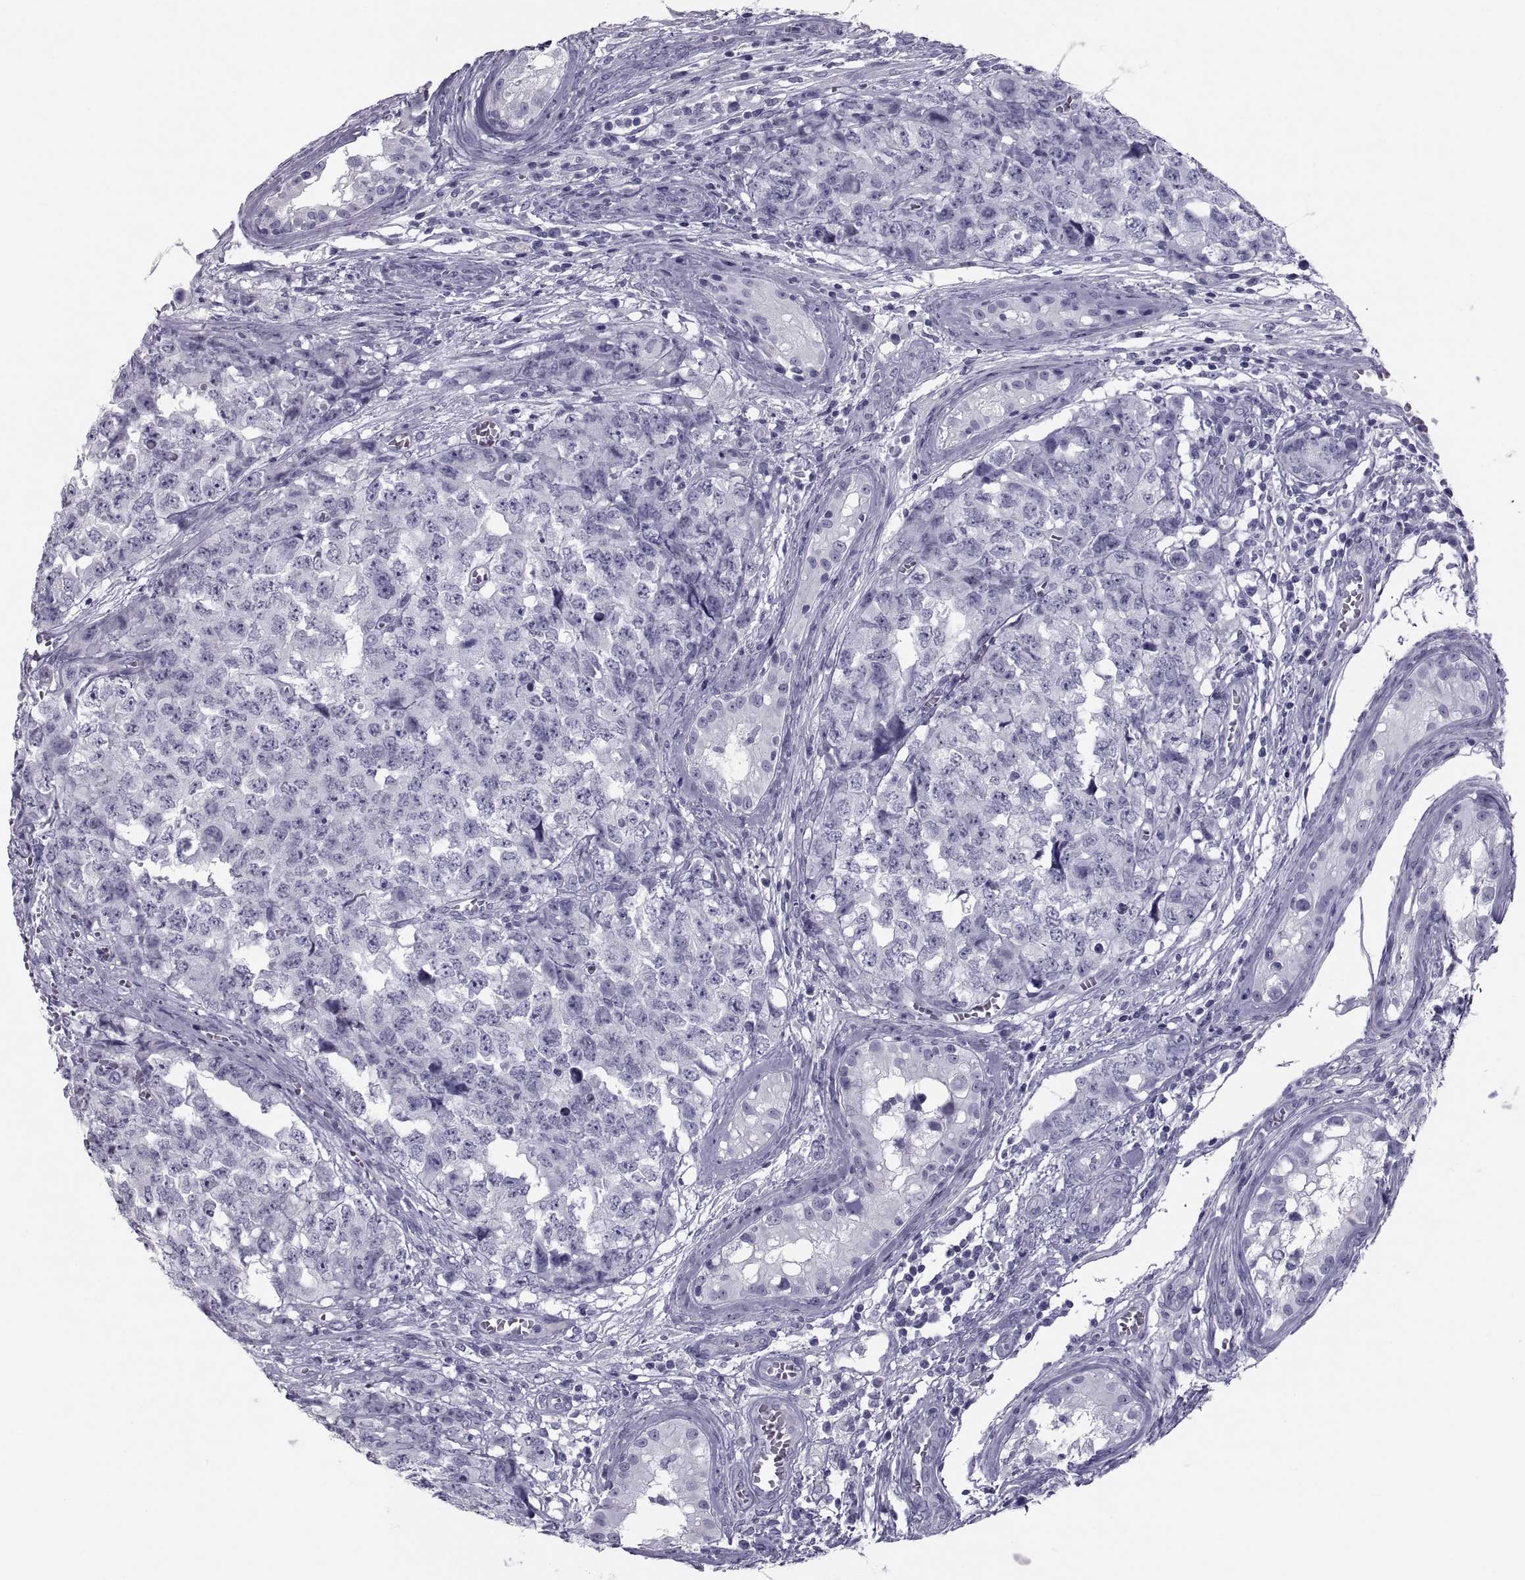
{"staining": {"intensity": "negative", "quantity": "none", "location": "none"}, "tissue": "testis cancer", "cell_type": "Tumor cells", "image_type": "cancer", "snomed": [{"axis": "morphology", "description": "Carcinoma, Embryonal, NOS"}, {"axis": "topography", "description": "Testis"}], "caption": "An immunohistochemistry (IHC) histopathology image of testis cancer is shown. There is no staining in tumor cells of testis cancer.", "gene": "CRISP1", "patient": {"sex": "male", "age": 23}}